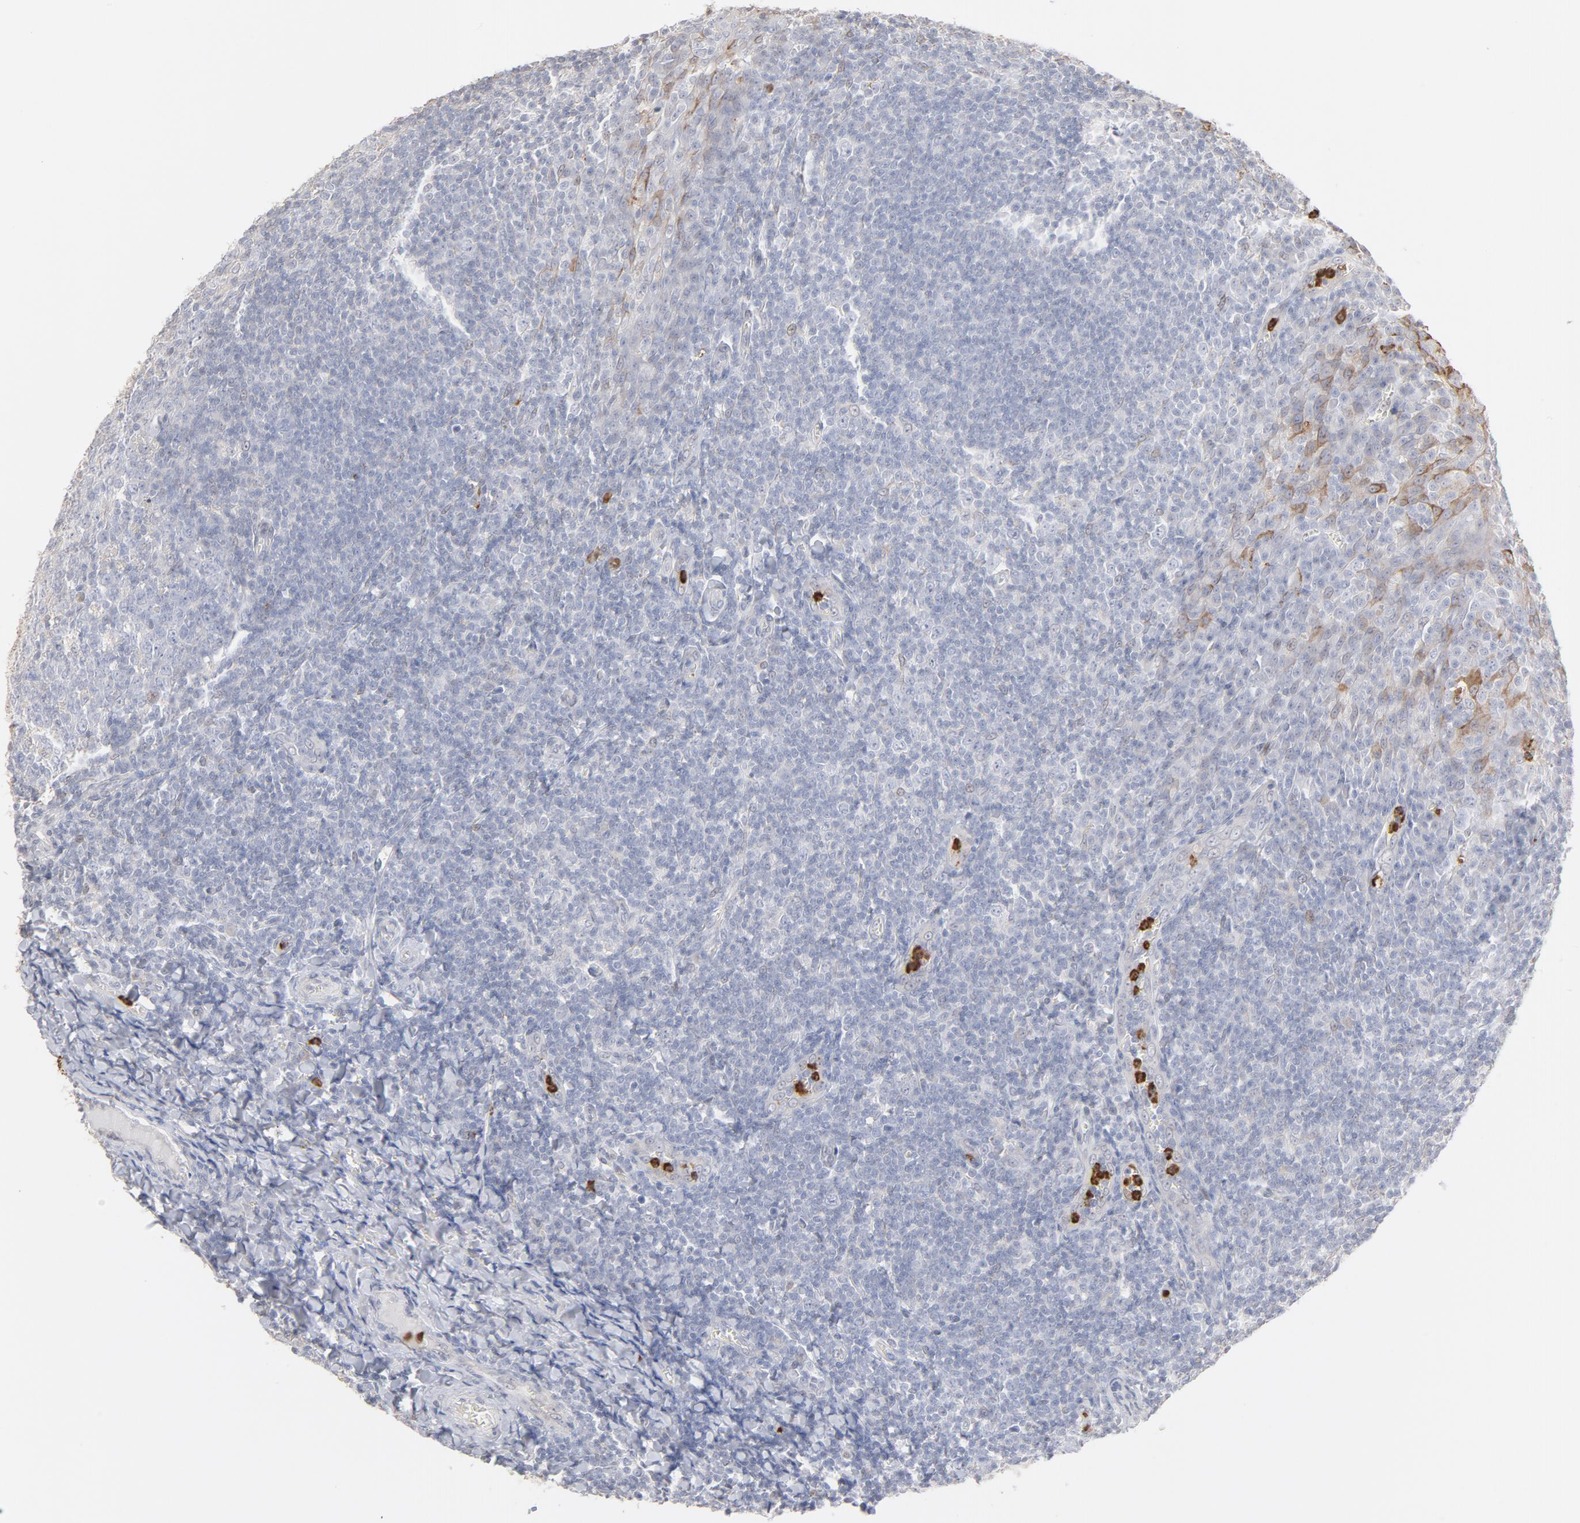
{"staining": {"intensity": "negative", "quantity": "none", "location": "none"}, "tissue": "tonsil", "cell_type": "Germinal center cells", "image_type": "normal", "snomed": [{"axis": "morphology", "description": "Normal tissue, NOS"}, {"axis": "topography", "description": "Tonsil"}], "caption": "IHC micrograph of unremarkable tonsil stained for a protein (brown), which displays no expression in germinal center cells.", "gene": "PNMA1", "patient": {"sex": "male", "age": 31}}